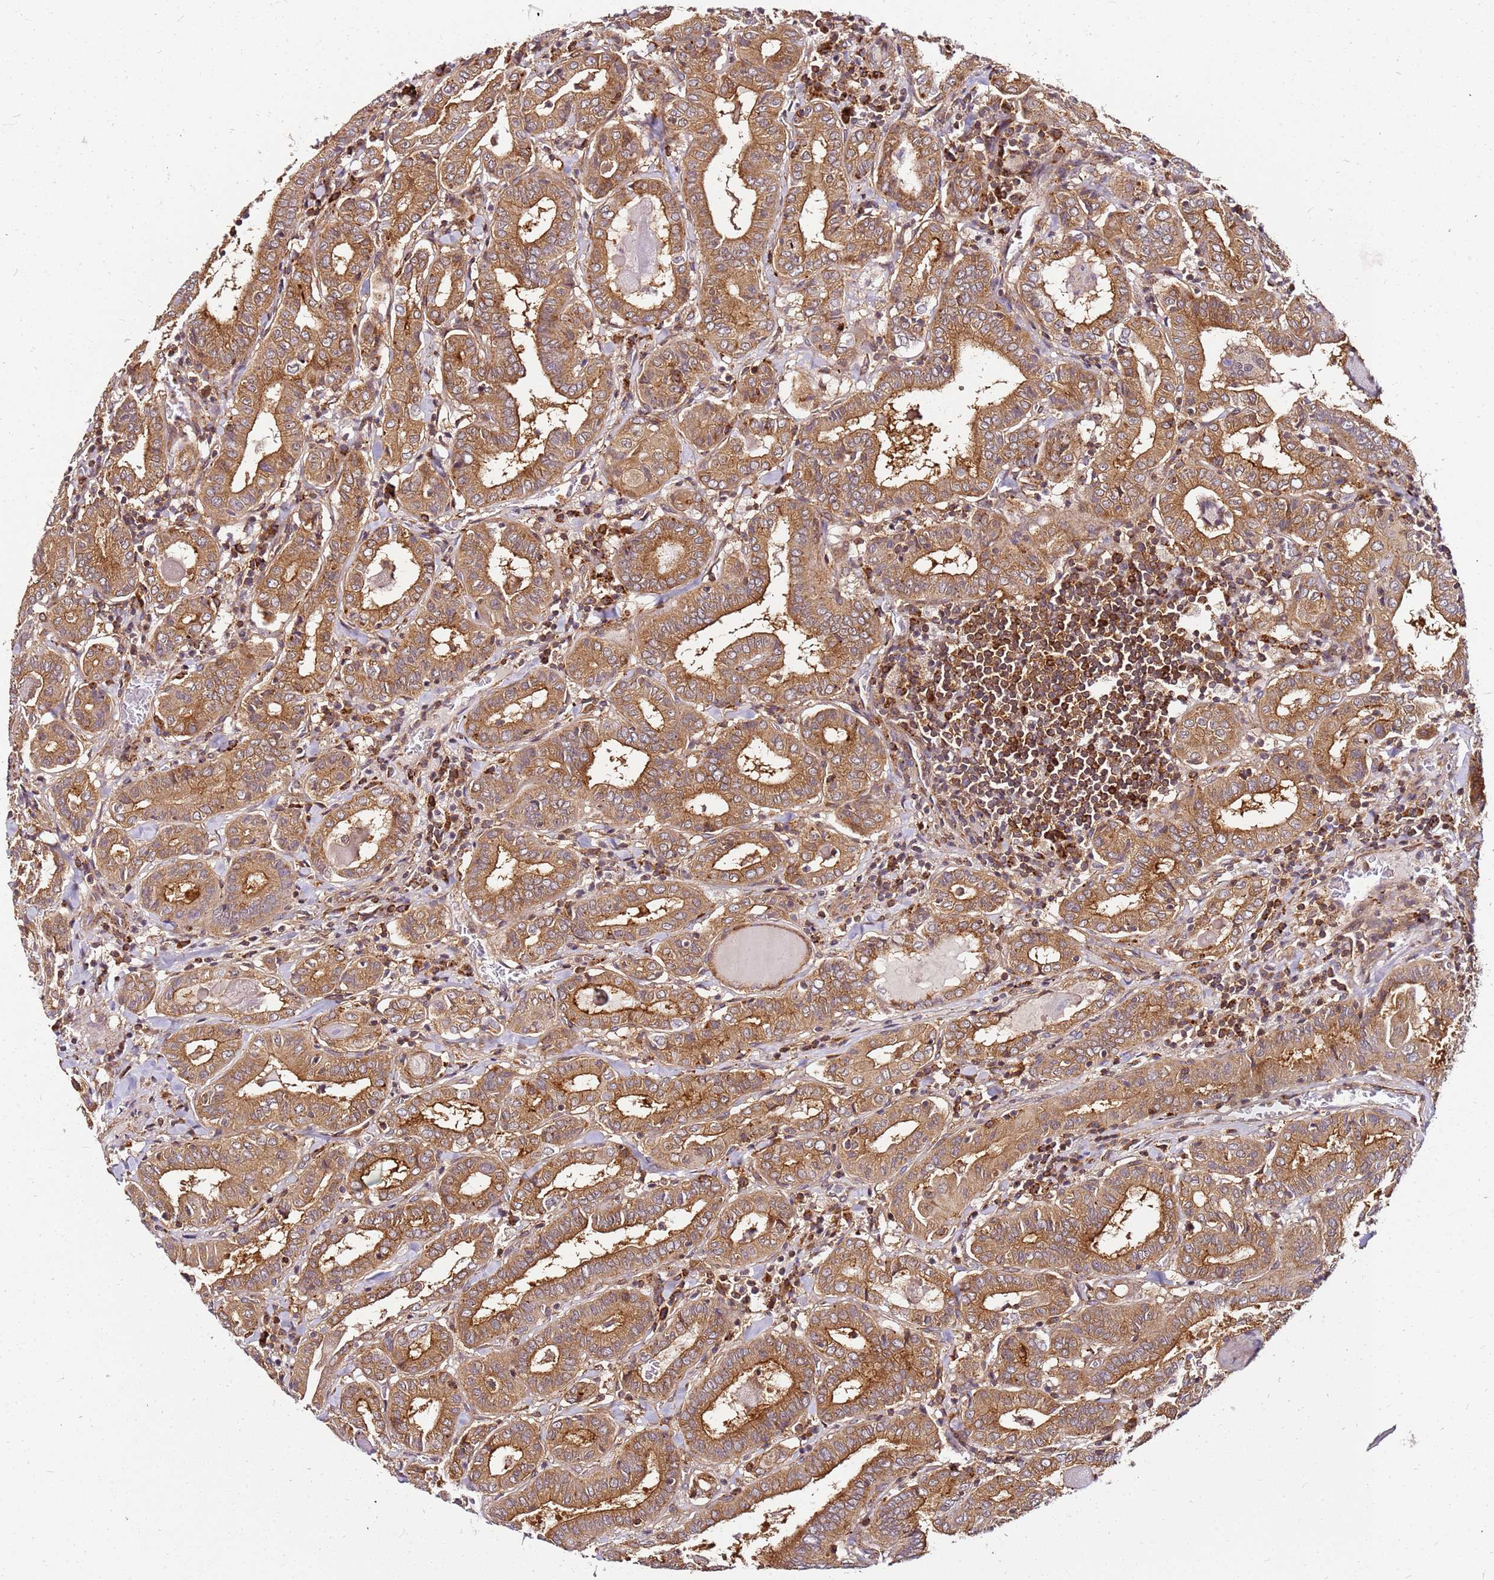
{"staining": {"intensity": "moderate", "quantity": ">75%", "location": "cytoplasmic/membranous"}, "tissue": "thyroid cancer", "cell_type": "Tumor cells", "image_type": "cancer", "snomed": [{"axis": "morphology", "description": "Papillary adenocarcinoma, NOS"}, {"axis": "topography", "description": "Thyroid gland"}], "caption": "The immunohistochemical stain labels moderate cytoplasmic/membranous expression in tumor cells of papillary adenocarcinoma (thyroid) tissue. The staining was performed using DAB (3,3'-diaminobenzidine) to visualize the protein expression in brown, while the nuclei were stained in blue with hematoxylin (Magnification: 20x).", "gene": "PIH1D1", "patient": {"sex": "female", "age": 72}}